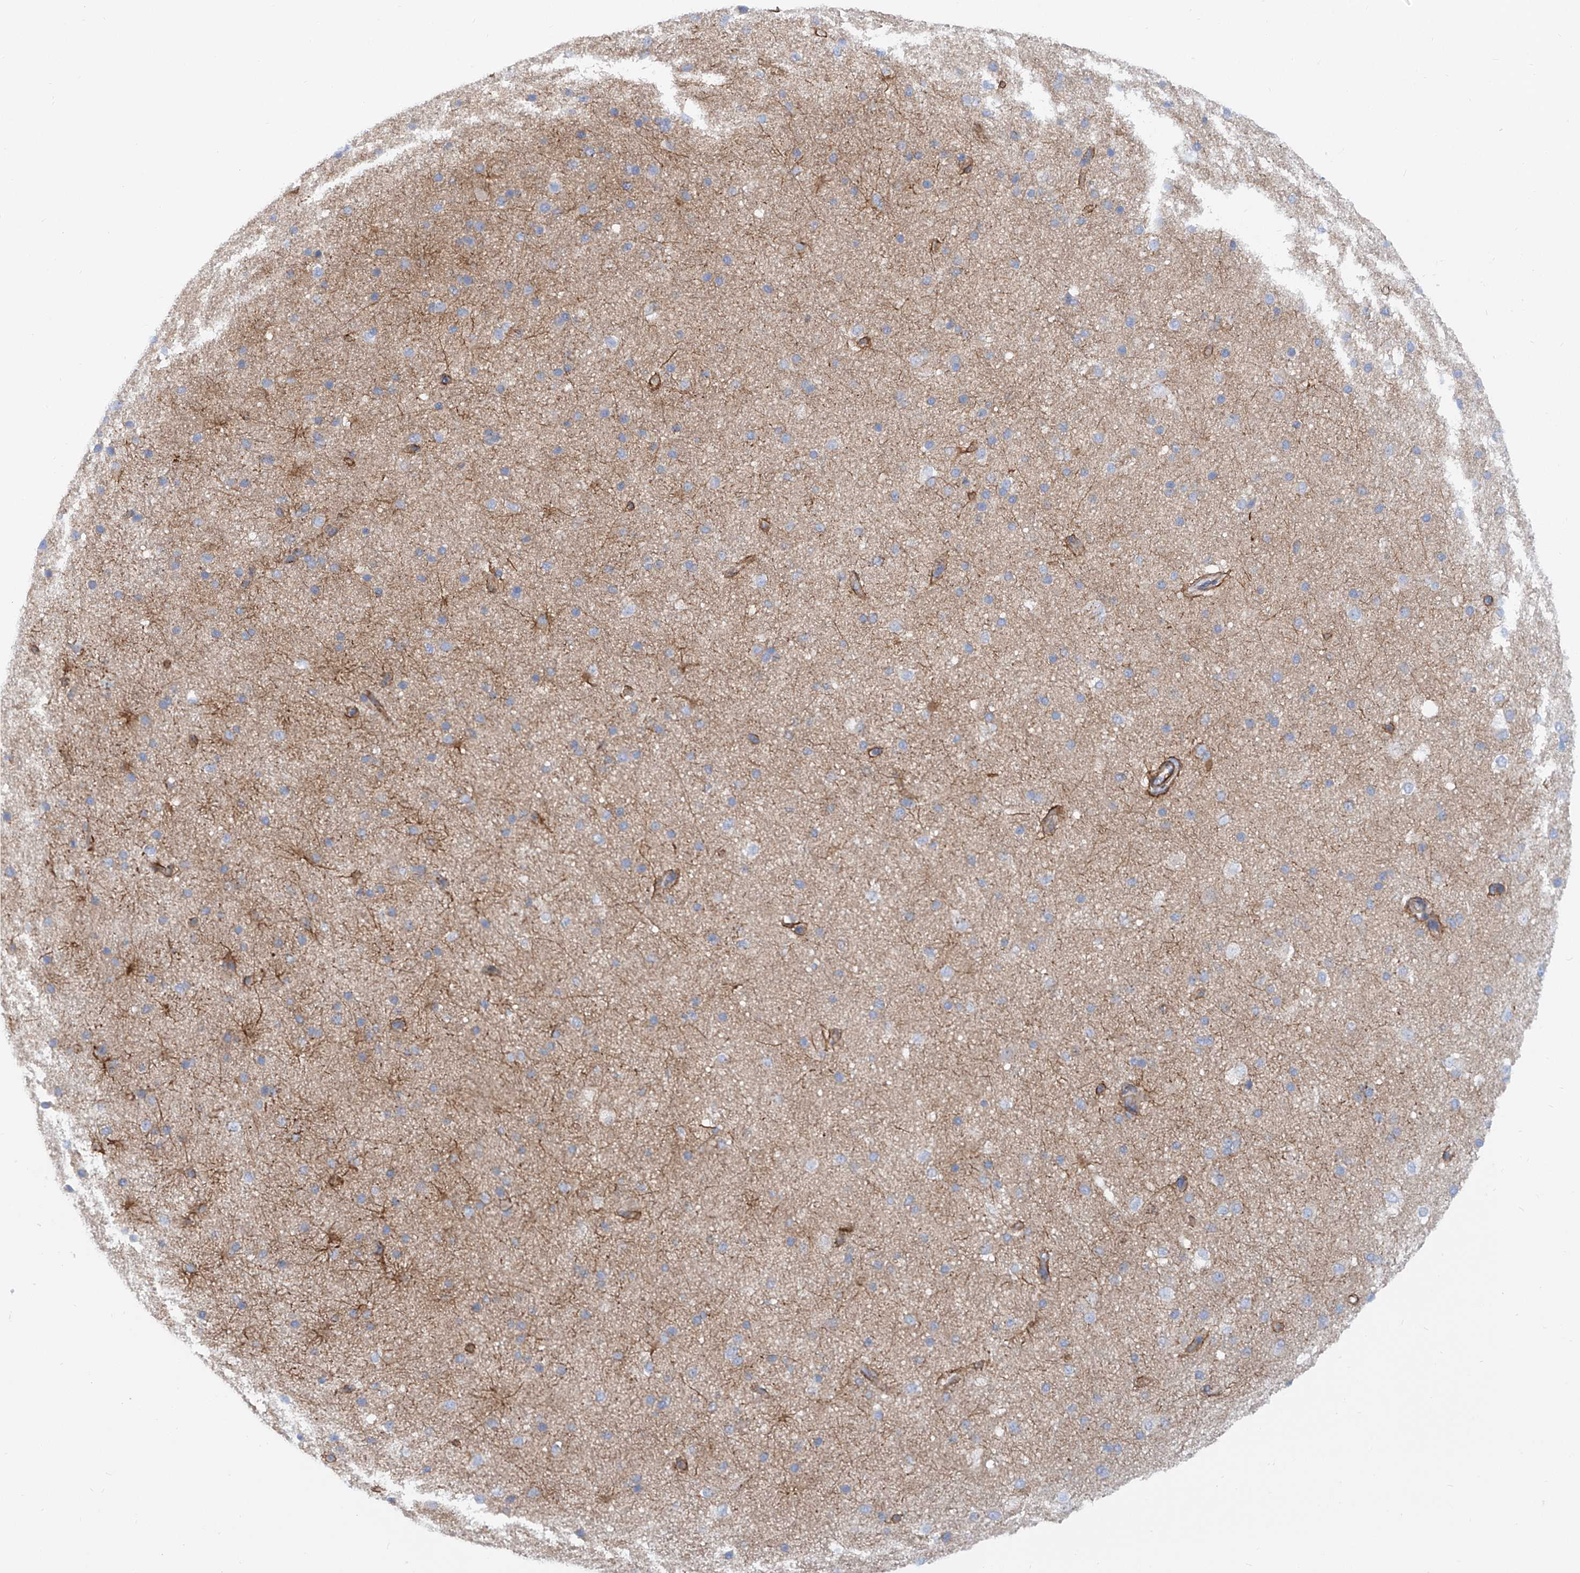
{"staining": {"intensity": "moderate", "quantity": ">75%", "location": "cytoplasmic/membranous"}, "tissue": "cerebral cortex", "cell_type": "Endothelial cells", "image_type": "normal", "snomed": [{"axis": "morphology", "description": "Normal tissue, NOS"}, {"axis": "morphology", "description": "Developmental malformation"}, {"axis": "topography", "description": "Cerebral cortex"}], "caption": "Unremarkable cerebral cortex reveals moderate cytoplasmic/membranous positivity in approximately >75% of endothelial cells, visualized by immunohistochemistry.", "gene": "ZNF490", "patient": {"sex": "female", "age": 30}}